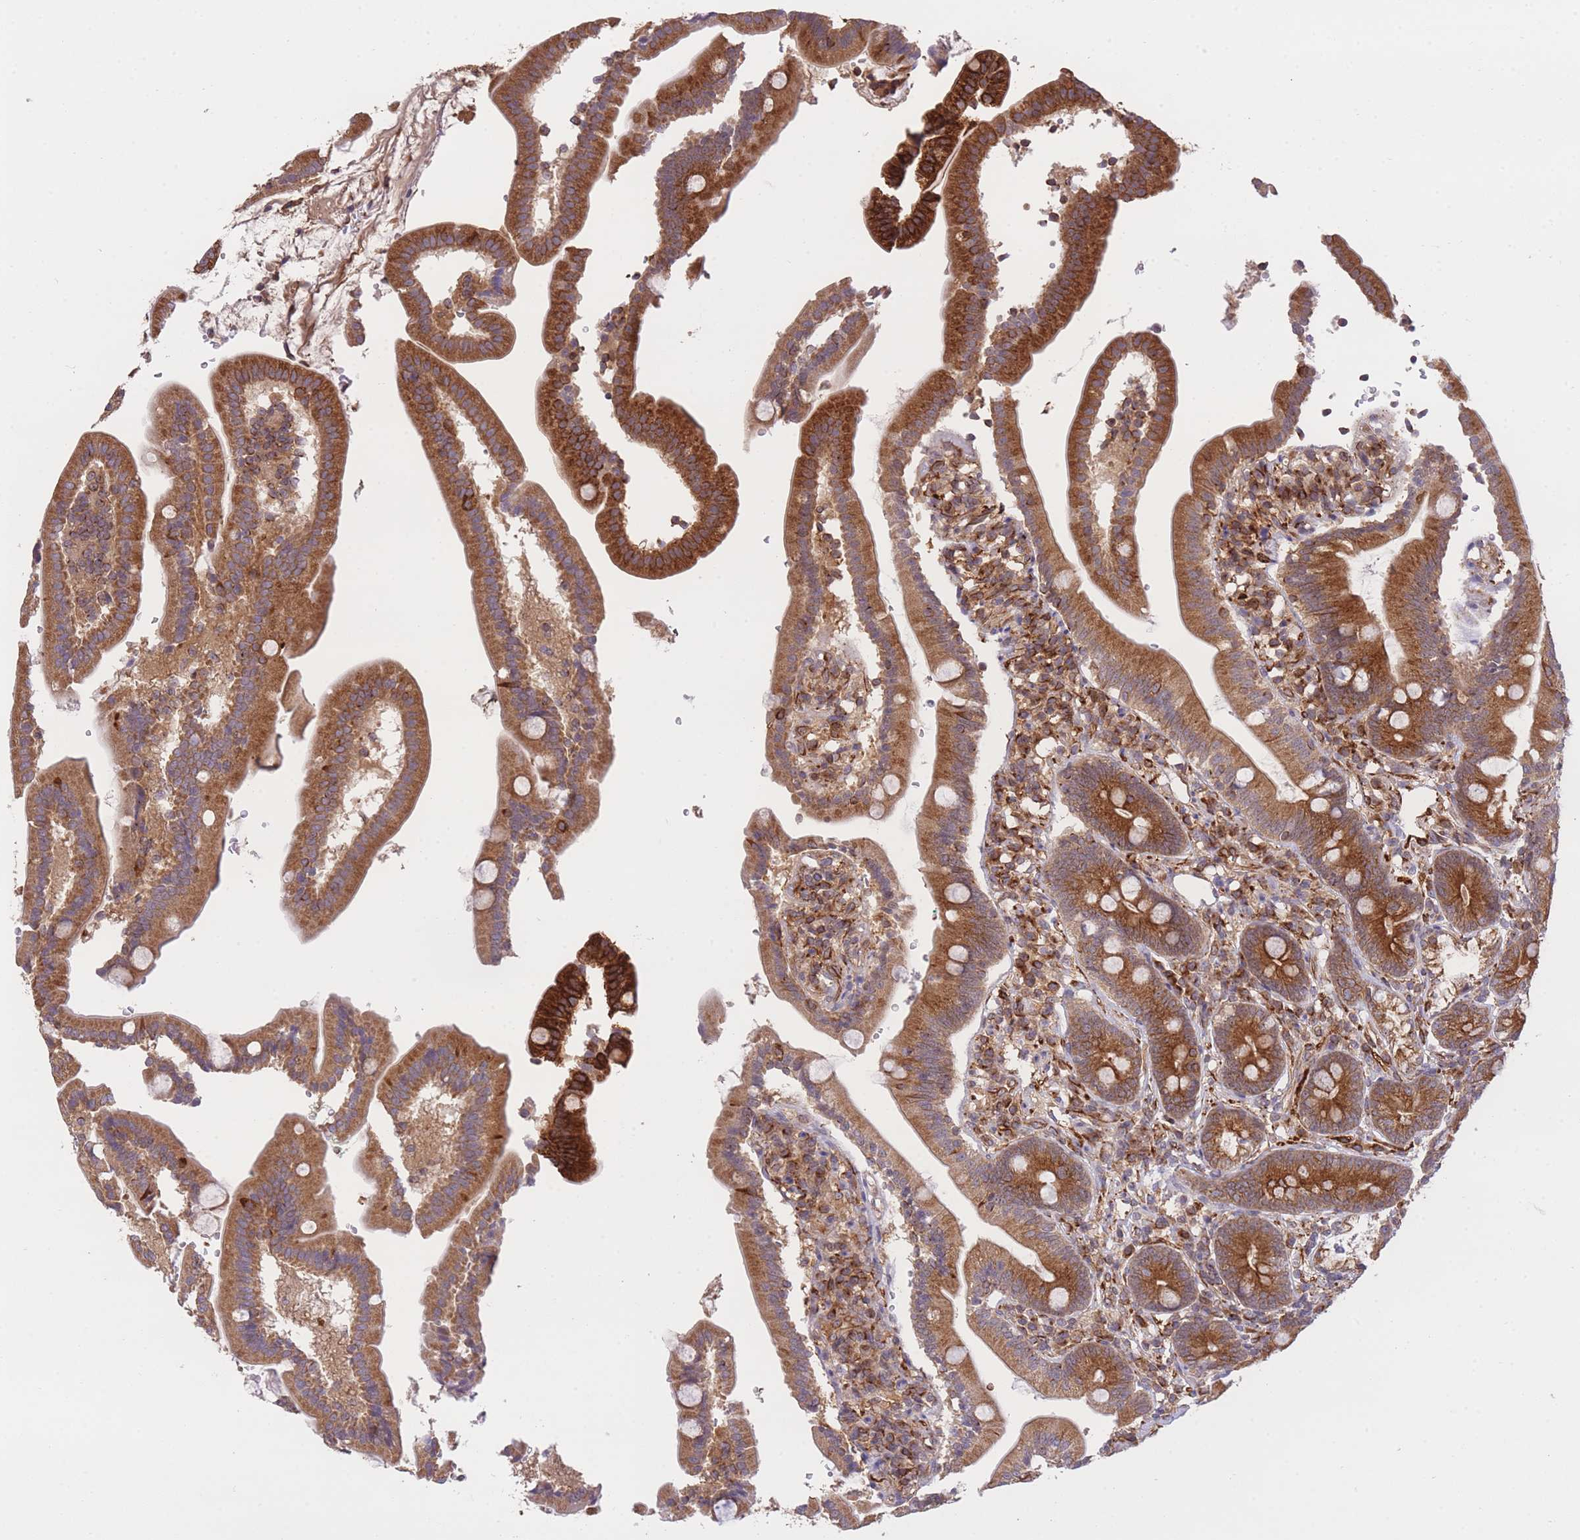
{"staining": {"intensity": "strong", "quantity": ">75%", "location": "cytoplasmic/membranous"}, "tissue": "duodenum", "cell_type": "Glandular cells", "image_type": "normal", "snomed": [{"axis": "morphology", "description": "Normal tissue, NOS"}, {"axis": "topography", "description": "Duodenum"}], "caption": "A brown stain labels strong cytoplasmic/membranous staining of a protein in glandular cells of unremarkable duodenum.", "gene": "EXOSC8", "patient": {"sex": "female", "age": 67}}